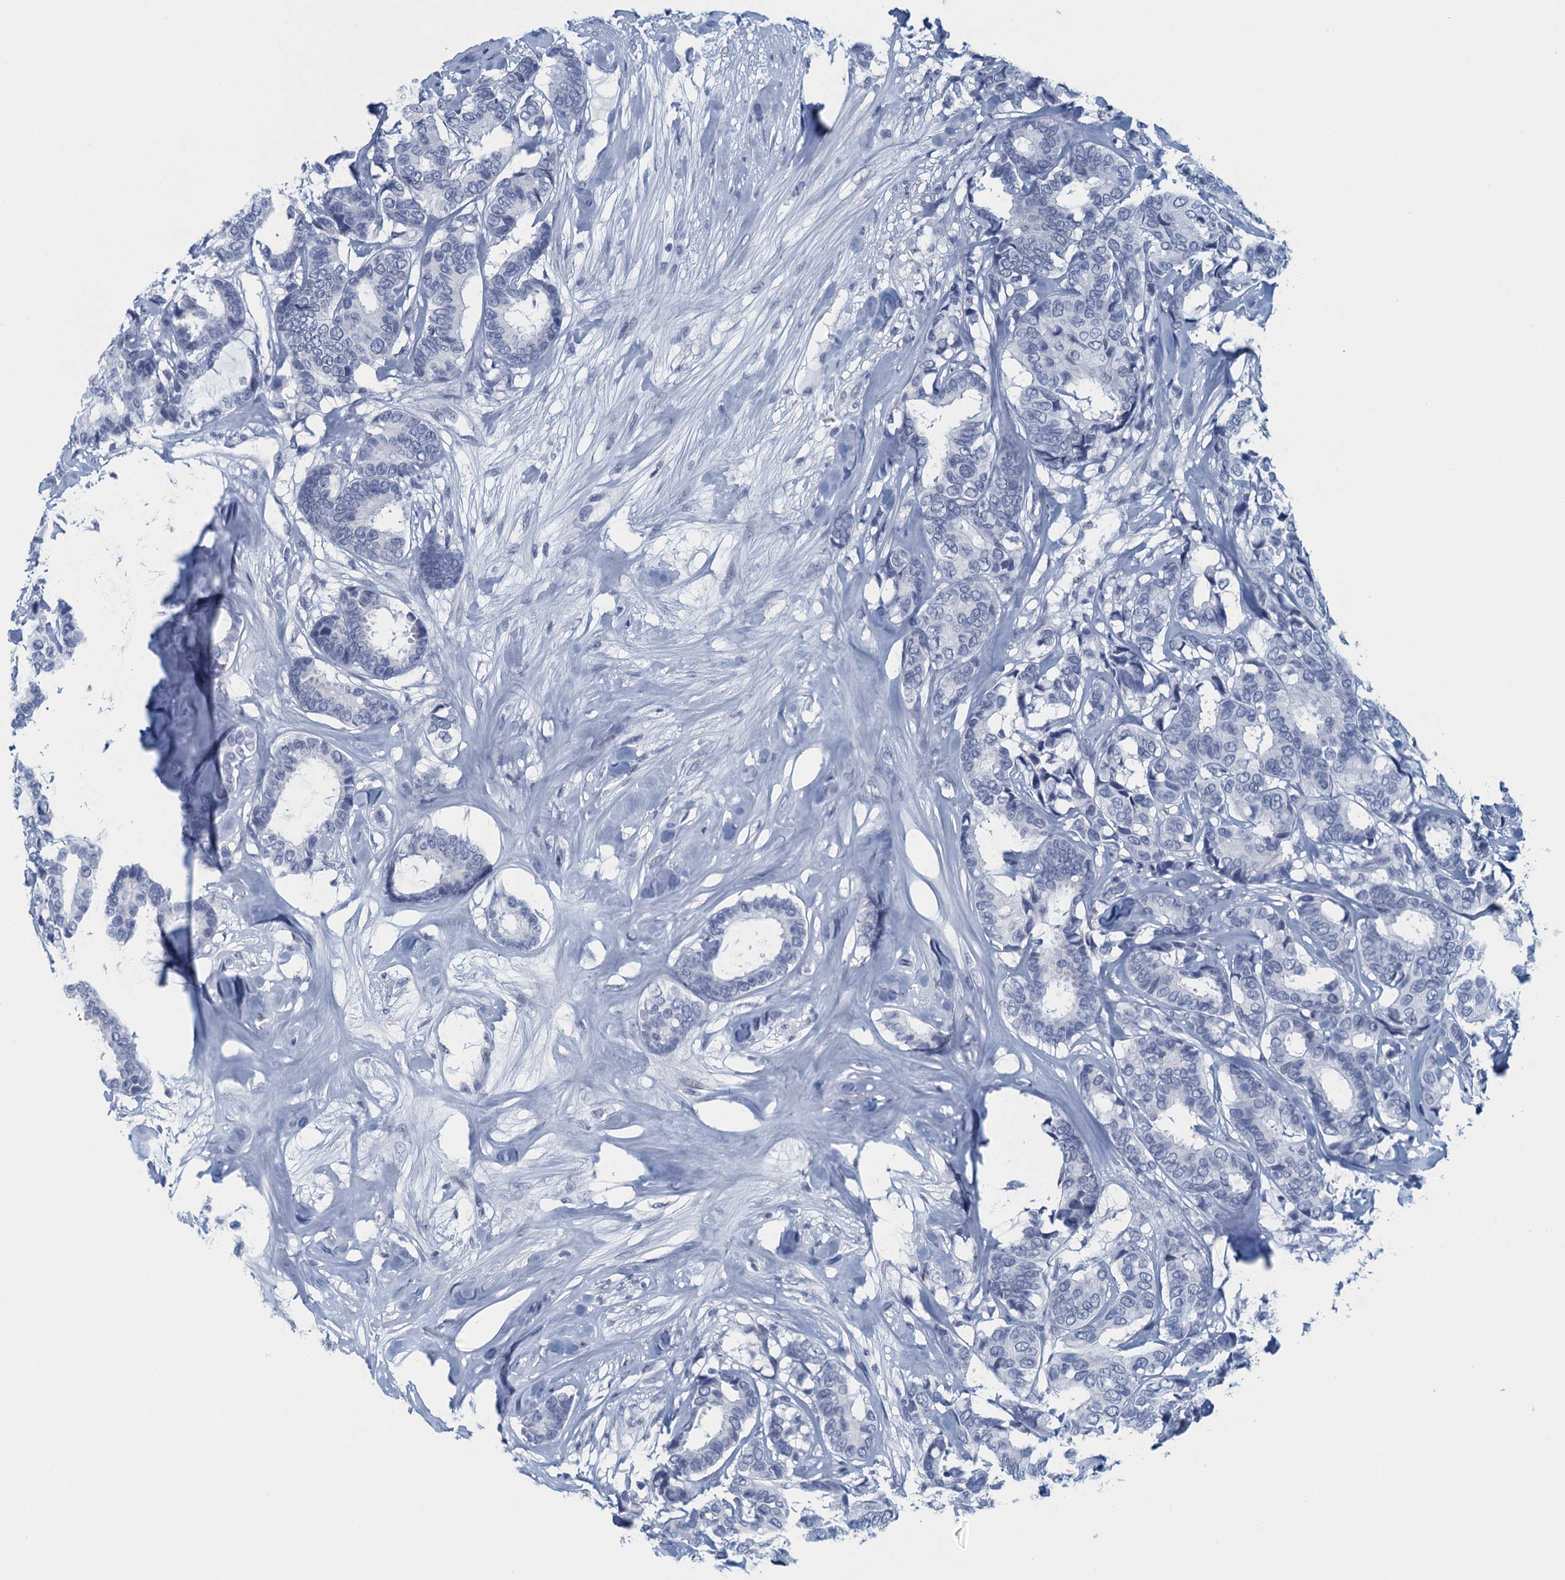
{"staining": {"intensity": "negative", "quantity": "none", "location": "none"}, "tissue": "breast cancer", "cell_type": "Tumor cells", "image_type": "cancer", "snomed": [{"axis": "morphology", "description": "Duct carcinoma"}, {"axis": "topography", "description": "Breast"}], "caption": "This histopathology image is of breast cancer (infiltrating ductal carcinoma) stained with immunohistochemistry (IHC) to label a protein in brown with the nuclei are counter-stained blue. There is no staining in tumor cells.", "gene": "TTLL9", "patient": {"sex": "female", "age": 87}}